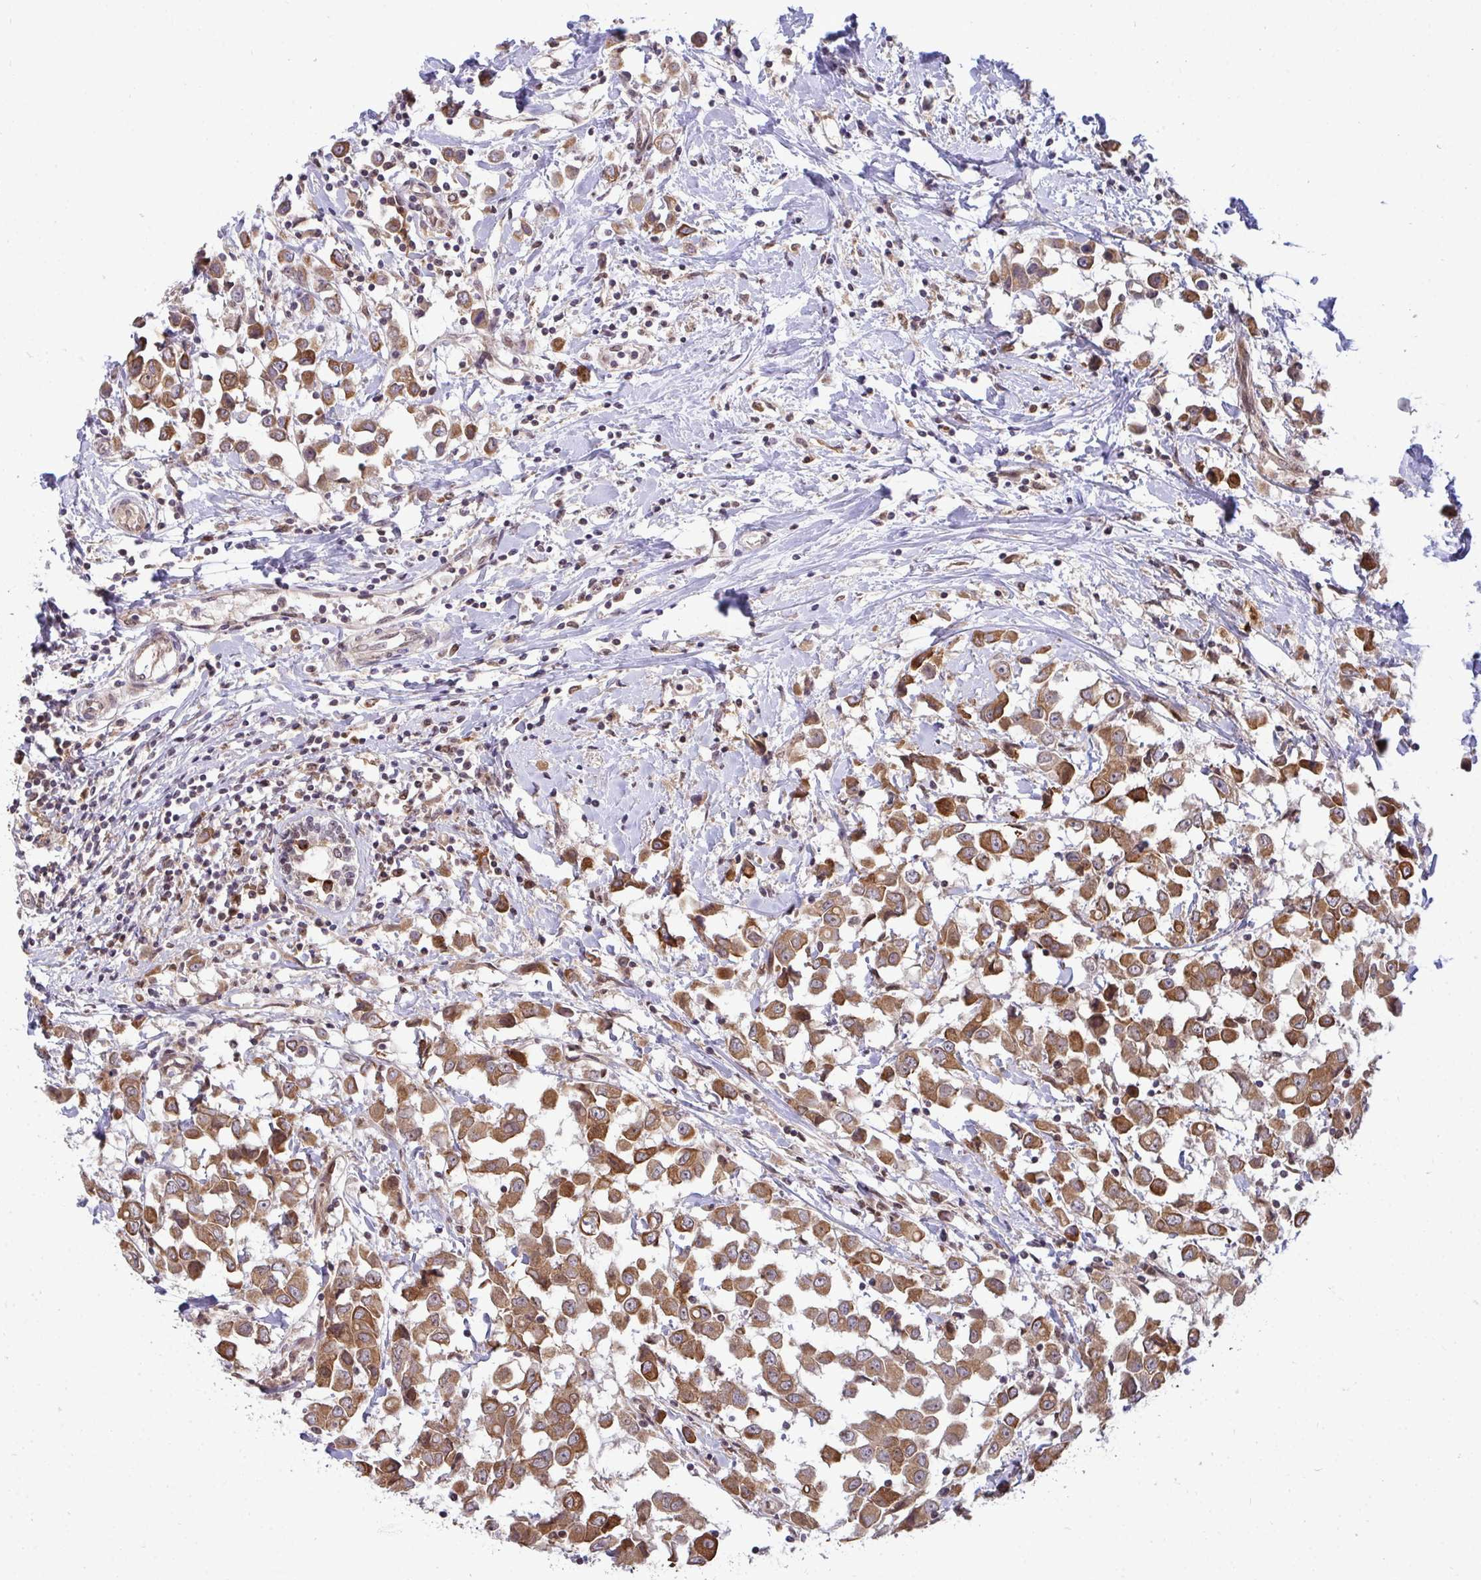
{"staining": {"intensity": "moderate", "quantity": ">75%", "location": "cytoplasmic/membranous"}, "tissue": "breast cancer", "cell_type": "Tumor cells", "image_type": "cancer", "snomed": [{"axis": "morphology", "description": "Duct carcinoma"}, {"axis": "topography", "description": "Breast"}], "caption": "Moderate cytoplasmic/membranous expression is seen in about >75% of tumor cells in infiltrating ductal carcinoma (breast). (Stains: DAB in brown, nuclei in blue, Microscopy: brightfield microscopy at high magnification).", "gene": "TRIM44", "patient": {"sex": "female", "age": 61}}